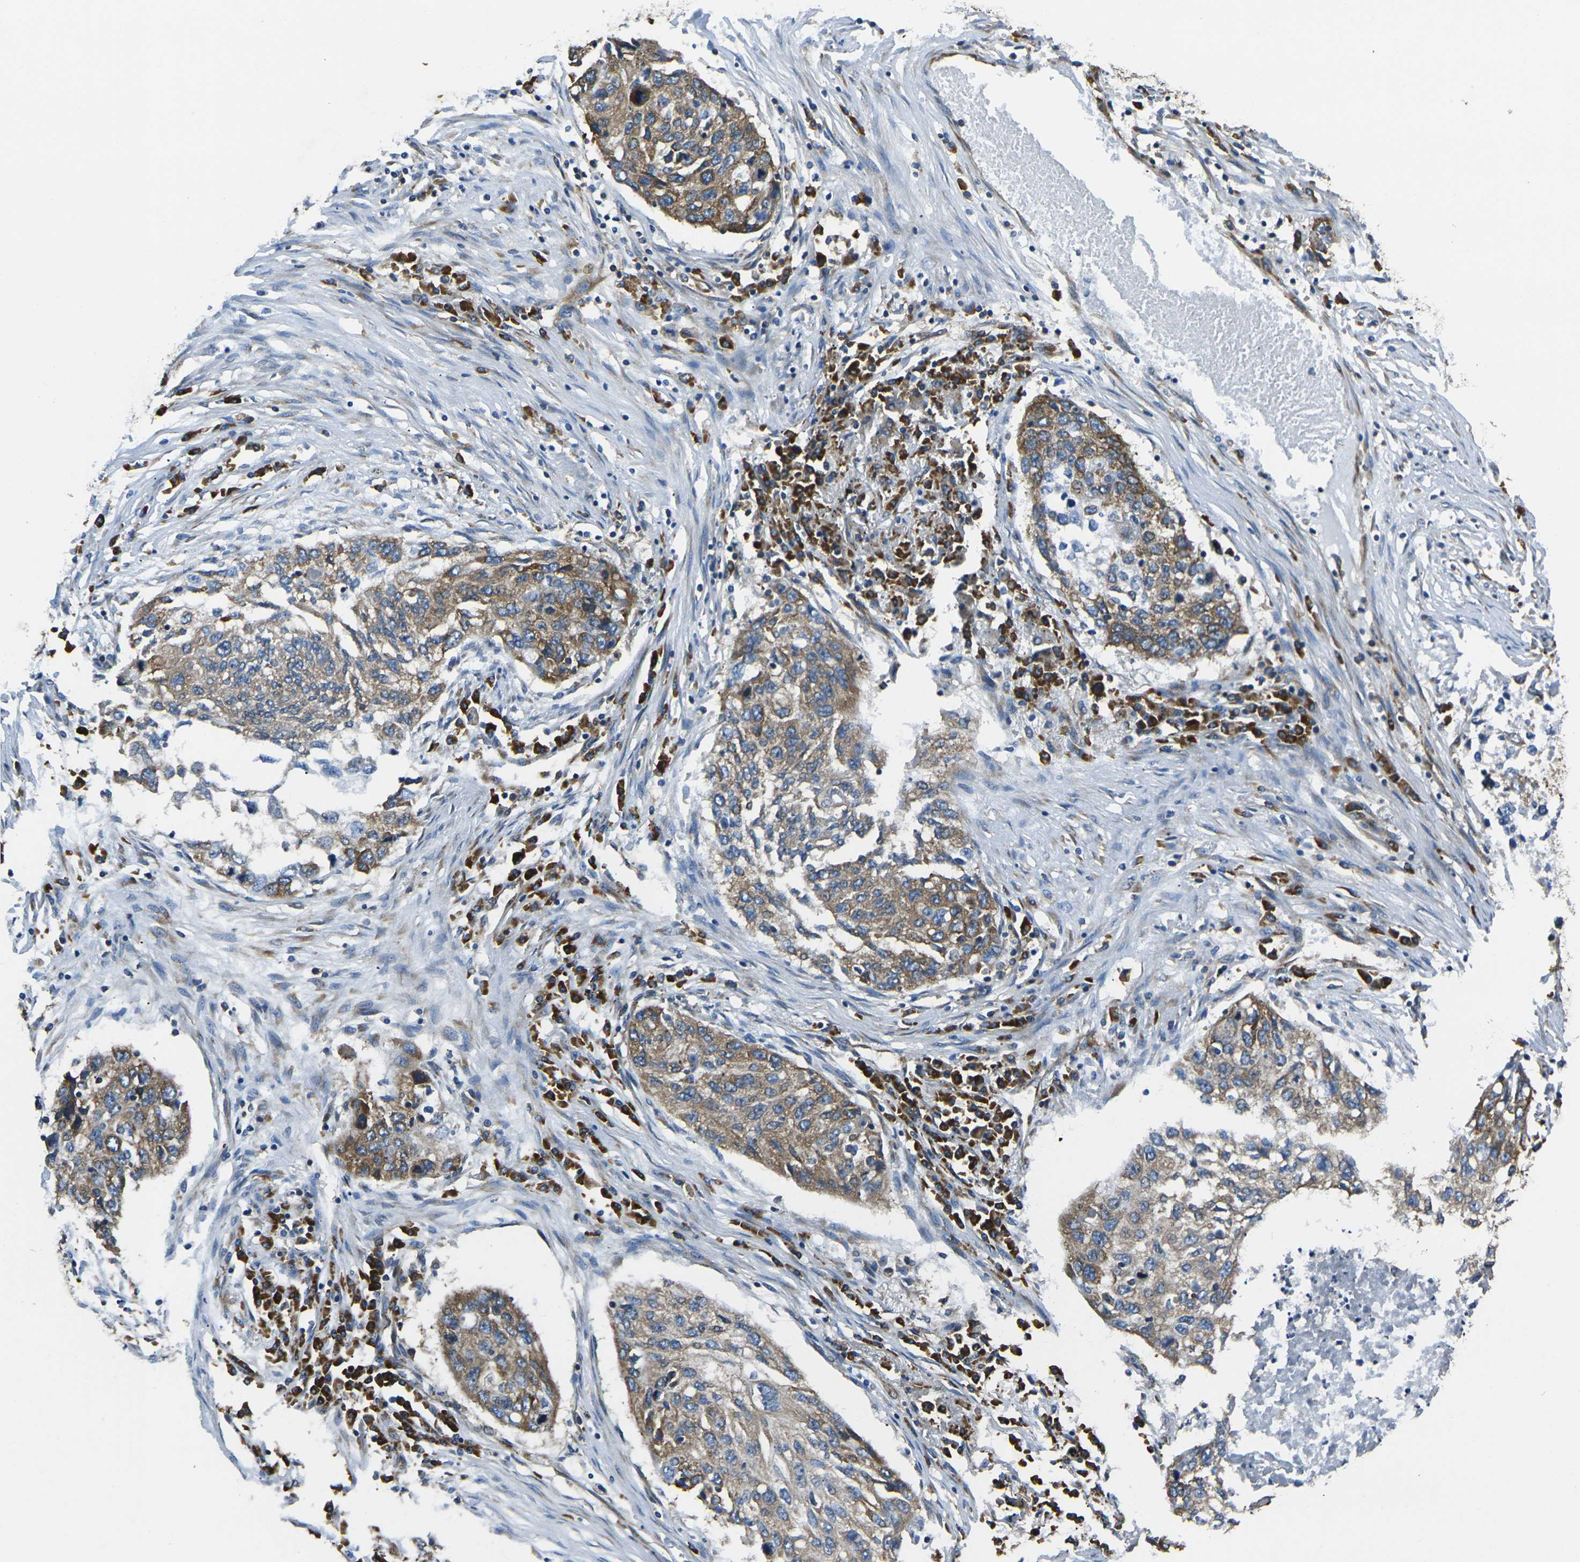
{"staining": {"intensity": "moderate", "quantity": ">75%", "location": "cytoplasmic/membranous"}, "tissue": "lung cancer", "cell_type": "Tumor cells", "image_type": "cancer", "snomed": [{"axis": "morphology", "description": "Squamous cell carcinoma, NOS"}, {"axis": "topography", "description": "Lung"}], "caption": "Lung squamous cell carcinoma stained with a brown dye demonstrates moderate cytoplasmic/membranous positive positivity in about >75% of tumor cells.", "gene": "RPSA", "patient": {"sex": "female", "age": 63}}